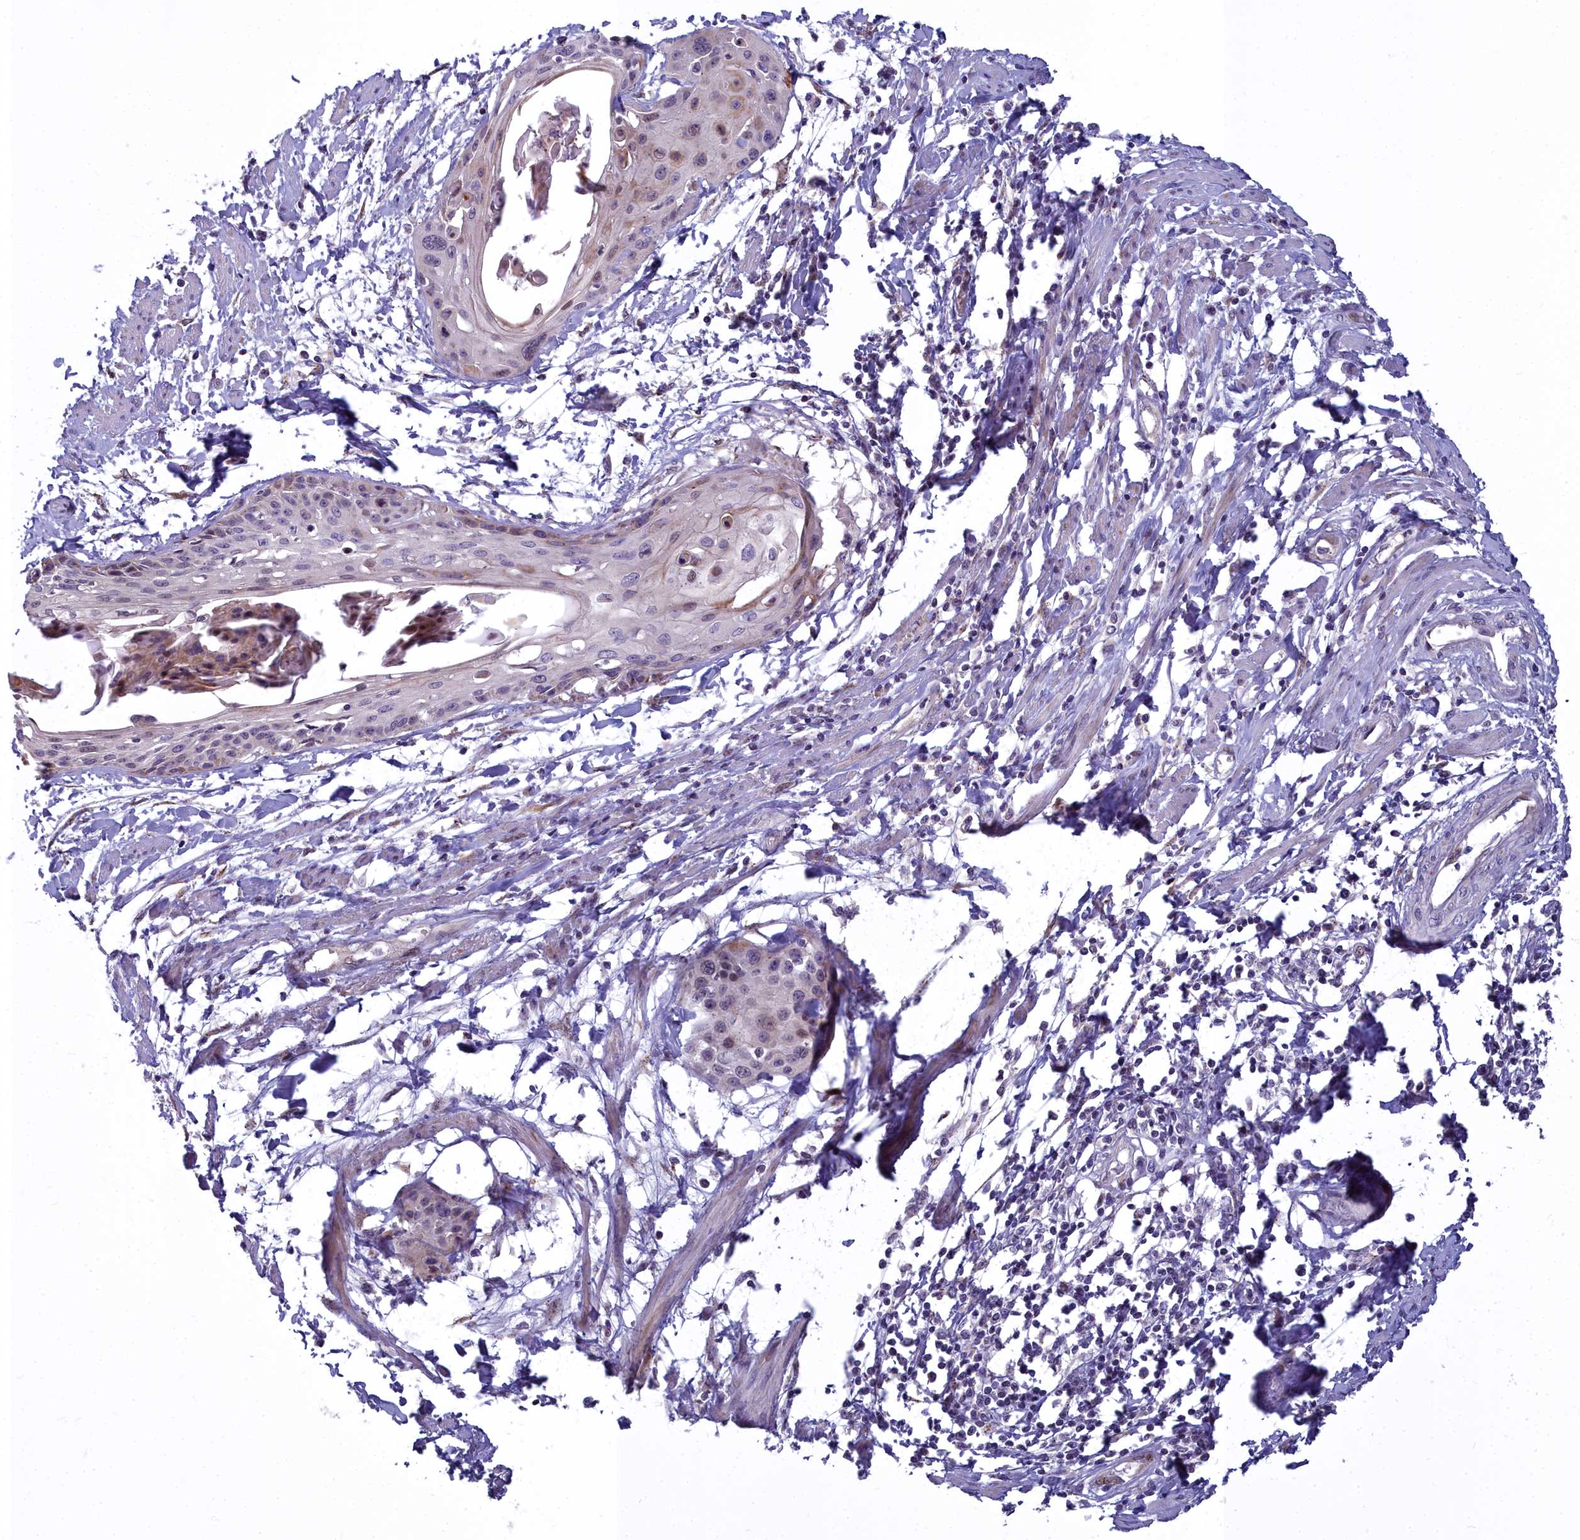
{"staining": {"intensity": "moderate", "quantity": "<25%", "location": "cytoplasmic/membranous,nuclear"}, "tissue": "cervical cancer", "cell_type": "Tumor cells", "image_type": "cancer", "snomed": [{"axis": "morphology", "description": "Squamous cell carcinoma, NOS"}, {"axis": "topography", "description": "Cervix"}], "caption": "Moderate cytoplasmic/membranous and nuclear staining is seen in about <25% of tumor cells in squamous cell carcinoma (cervical).", "gene": "WDPCP", "patient": {"sex": "female", "age": 57}}